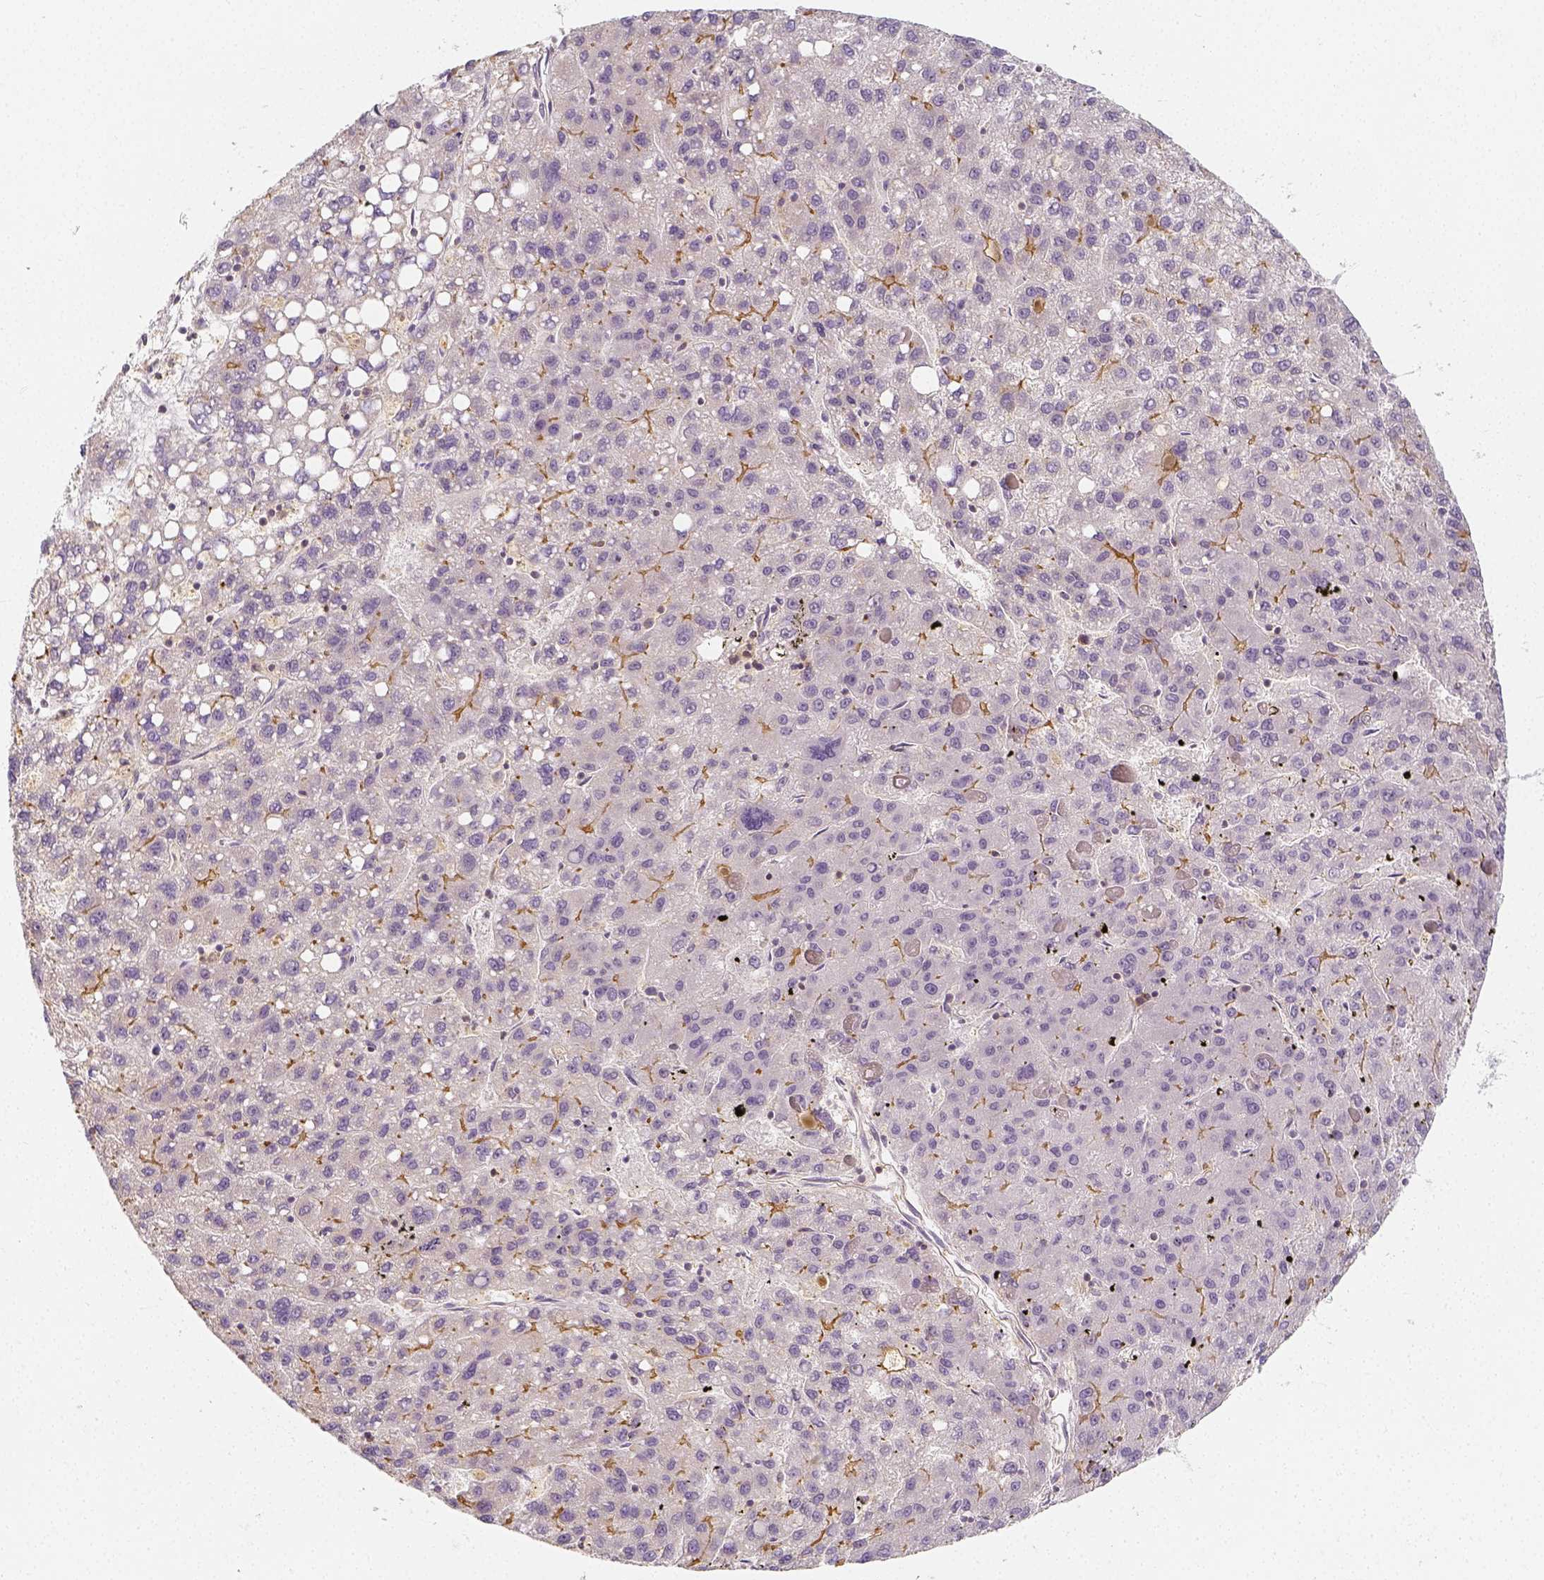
{"staining": {"intensity": "negative", "quantity": "none", "location": "none"}, "tissue": "liver cancer", "cell_type": "Tumor cells", "image_type": "cancer", "snomed": [{"axis": "morphology", "description": "Carcinoma, Hepatocellular, NOS"}, {"axis": "topography", "description": "Liver"}], "caption": "Histopathology image shows no significant protein staining in tumor cells of liver hepatocellular carcinoma.", "gene": "PTPRJ", "patient": {"sex": "female", "age": 82}}